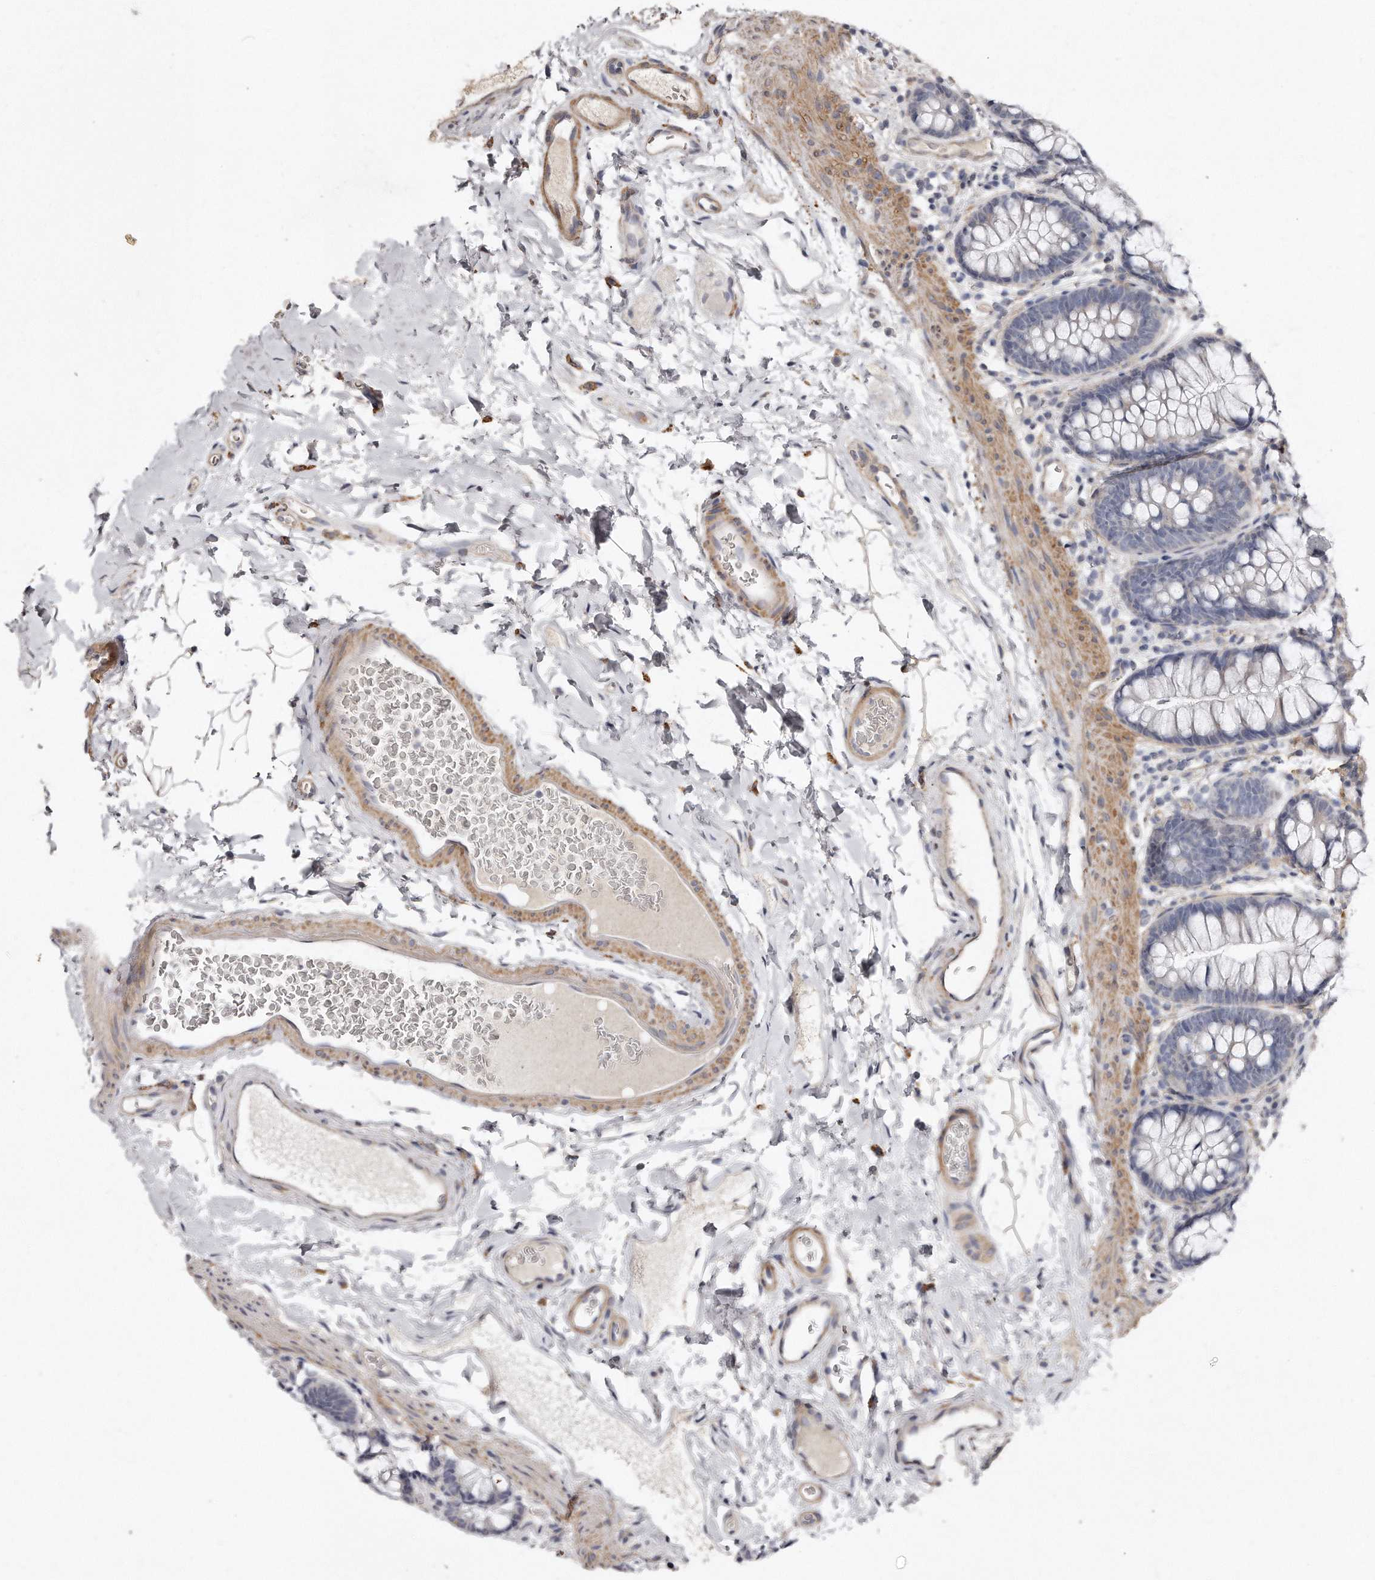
{"staining": {"intensity": "moderate", "quantity": ">75%", "location": "cytoplasmic/membranous"}, "tissue": "colon", "cell_type": "Endothelial cells", "image_type": "normal", "snomed": [{"axis": "morphology", "description": "Normal tissue, NOS"}, {"axis": "topography", "description": "Colon"}], "caption": "An immunohistochemistry (IHC) photomicrograph of normal tissue is shown. Protein staining in brown labels moderate cytoplasmic/membranous positivity in colon within endothelial cells. The protein of interest is stained brown, and the nuclei are stained in blue (DAB IHC with brightfield microscopy, high magnification).", "gene": "LMOD1", "patient": {"sex": "female", "age": 62}}